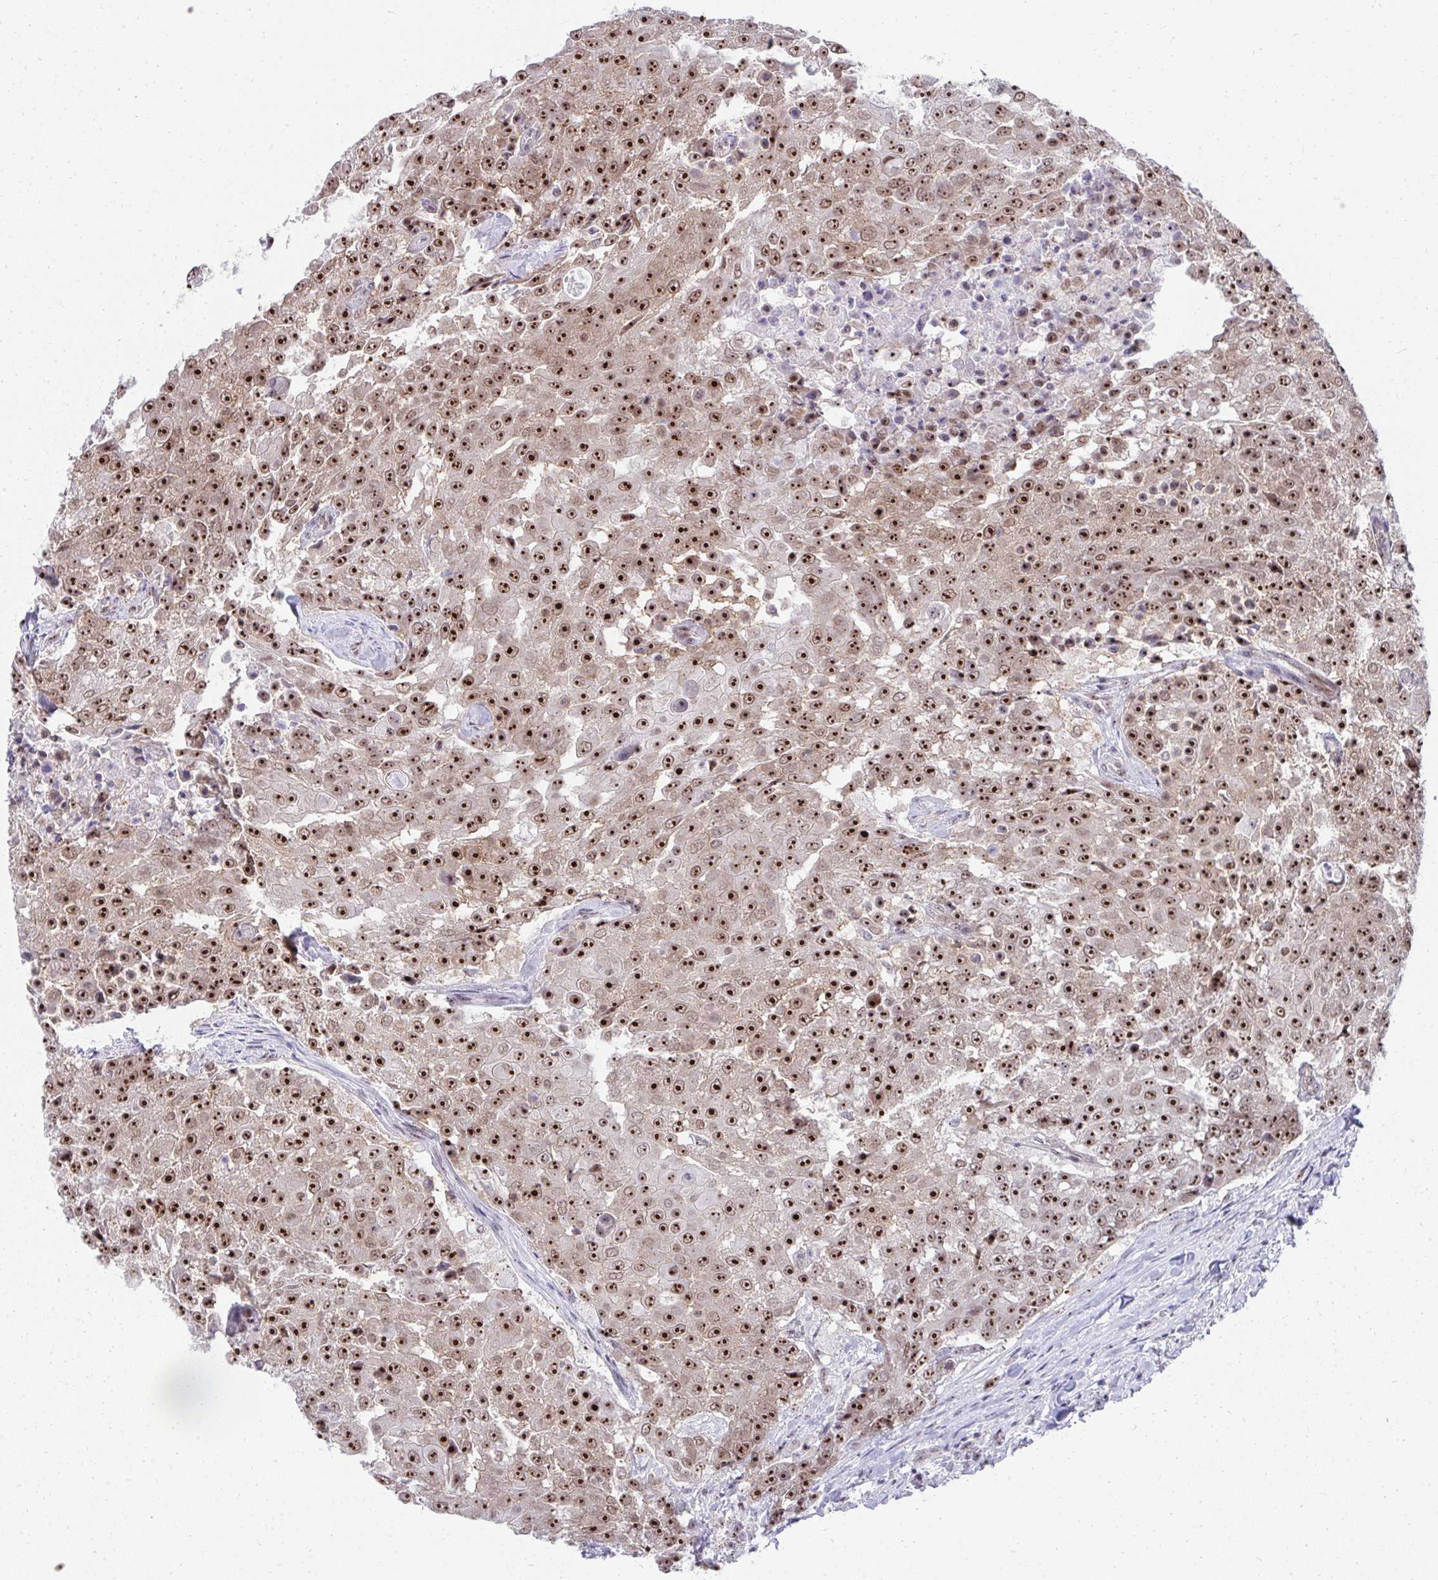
{"staining": {"intensity": "strong", "quantity": ">75%", "location": "nuclear"}, "tissue": "urothelial cancer", "cell_type": "Tumor cells", "image_type": "cancer", "snomed": [{"axis": "morphology", "description": "Urothelial carcinoma, High grade"}, {"axis": "topography", "description": "Urinary bladder"}], "caption": "Urothelial cancer stained with IHC reveals strong nuclear positivity in about >75% of tumor cells.", "gene": "HIRA", "patient": {"sex": "female", "age": 63}}